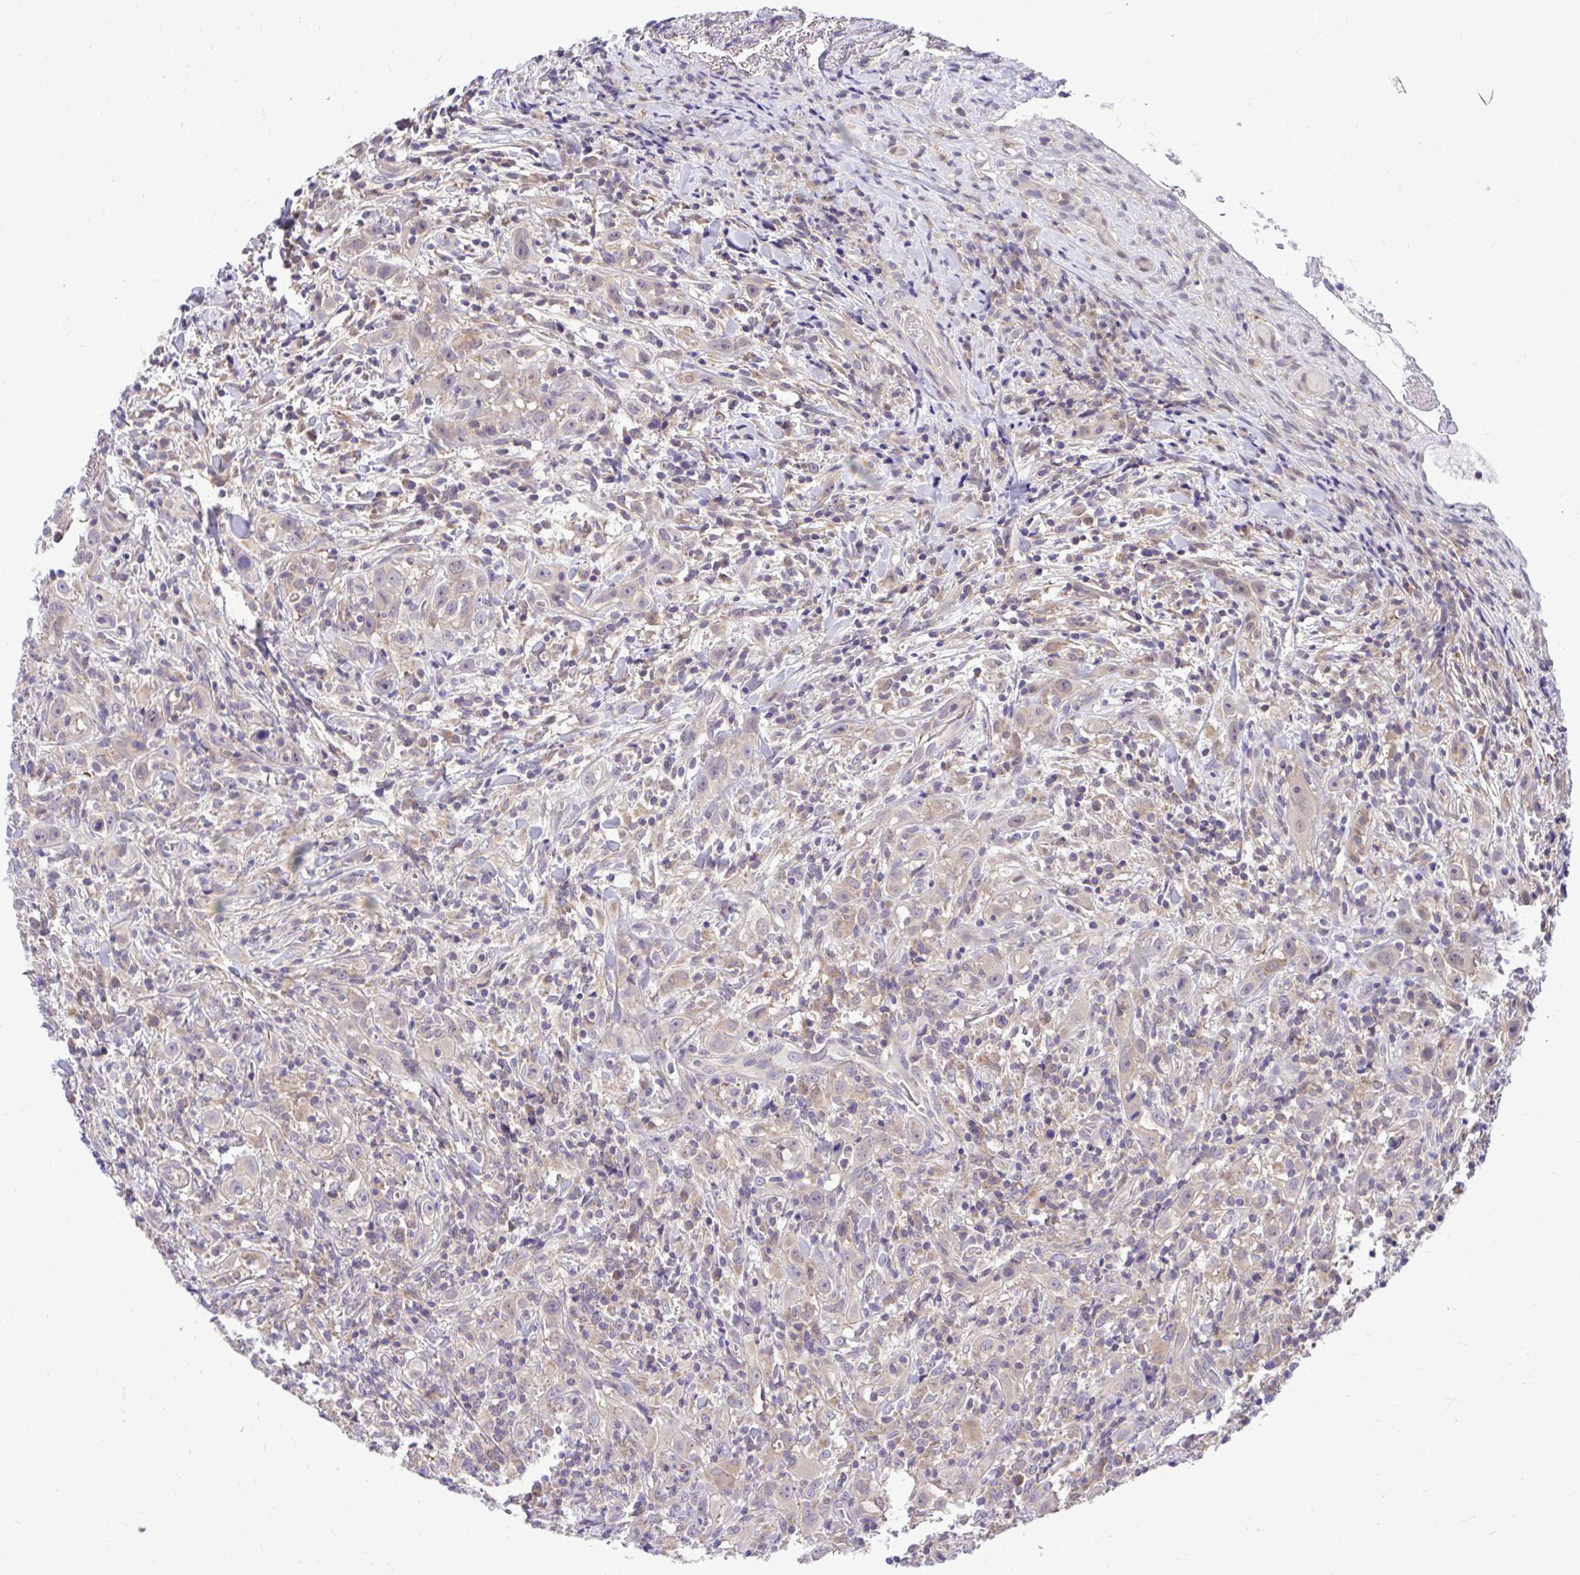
{"staining": {"intensity": "negative", "quantity": "none", "location": "none"}, "tissue": "head and neck cancer", "cell_type": "Tumor cells", "image_type": "cancer", "snomed": [{"axis": "morphology", "description": "Squamous cell carcinoma, NOS"}, {"axis": "topography", "description": "Head-Neck"}], "caption": "DAB (3,3'-diaminobenzidine) immunohistochemical staining of human squamous cell carcinoma (head and neck) shows no significant staining in tumor cells.", "gene": "CEACAM18", "patient": {"sex": "female", "age": 95}}